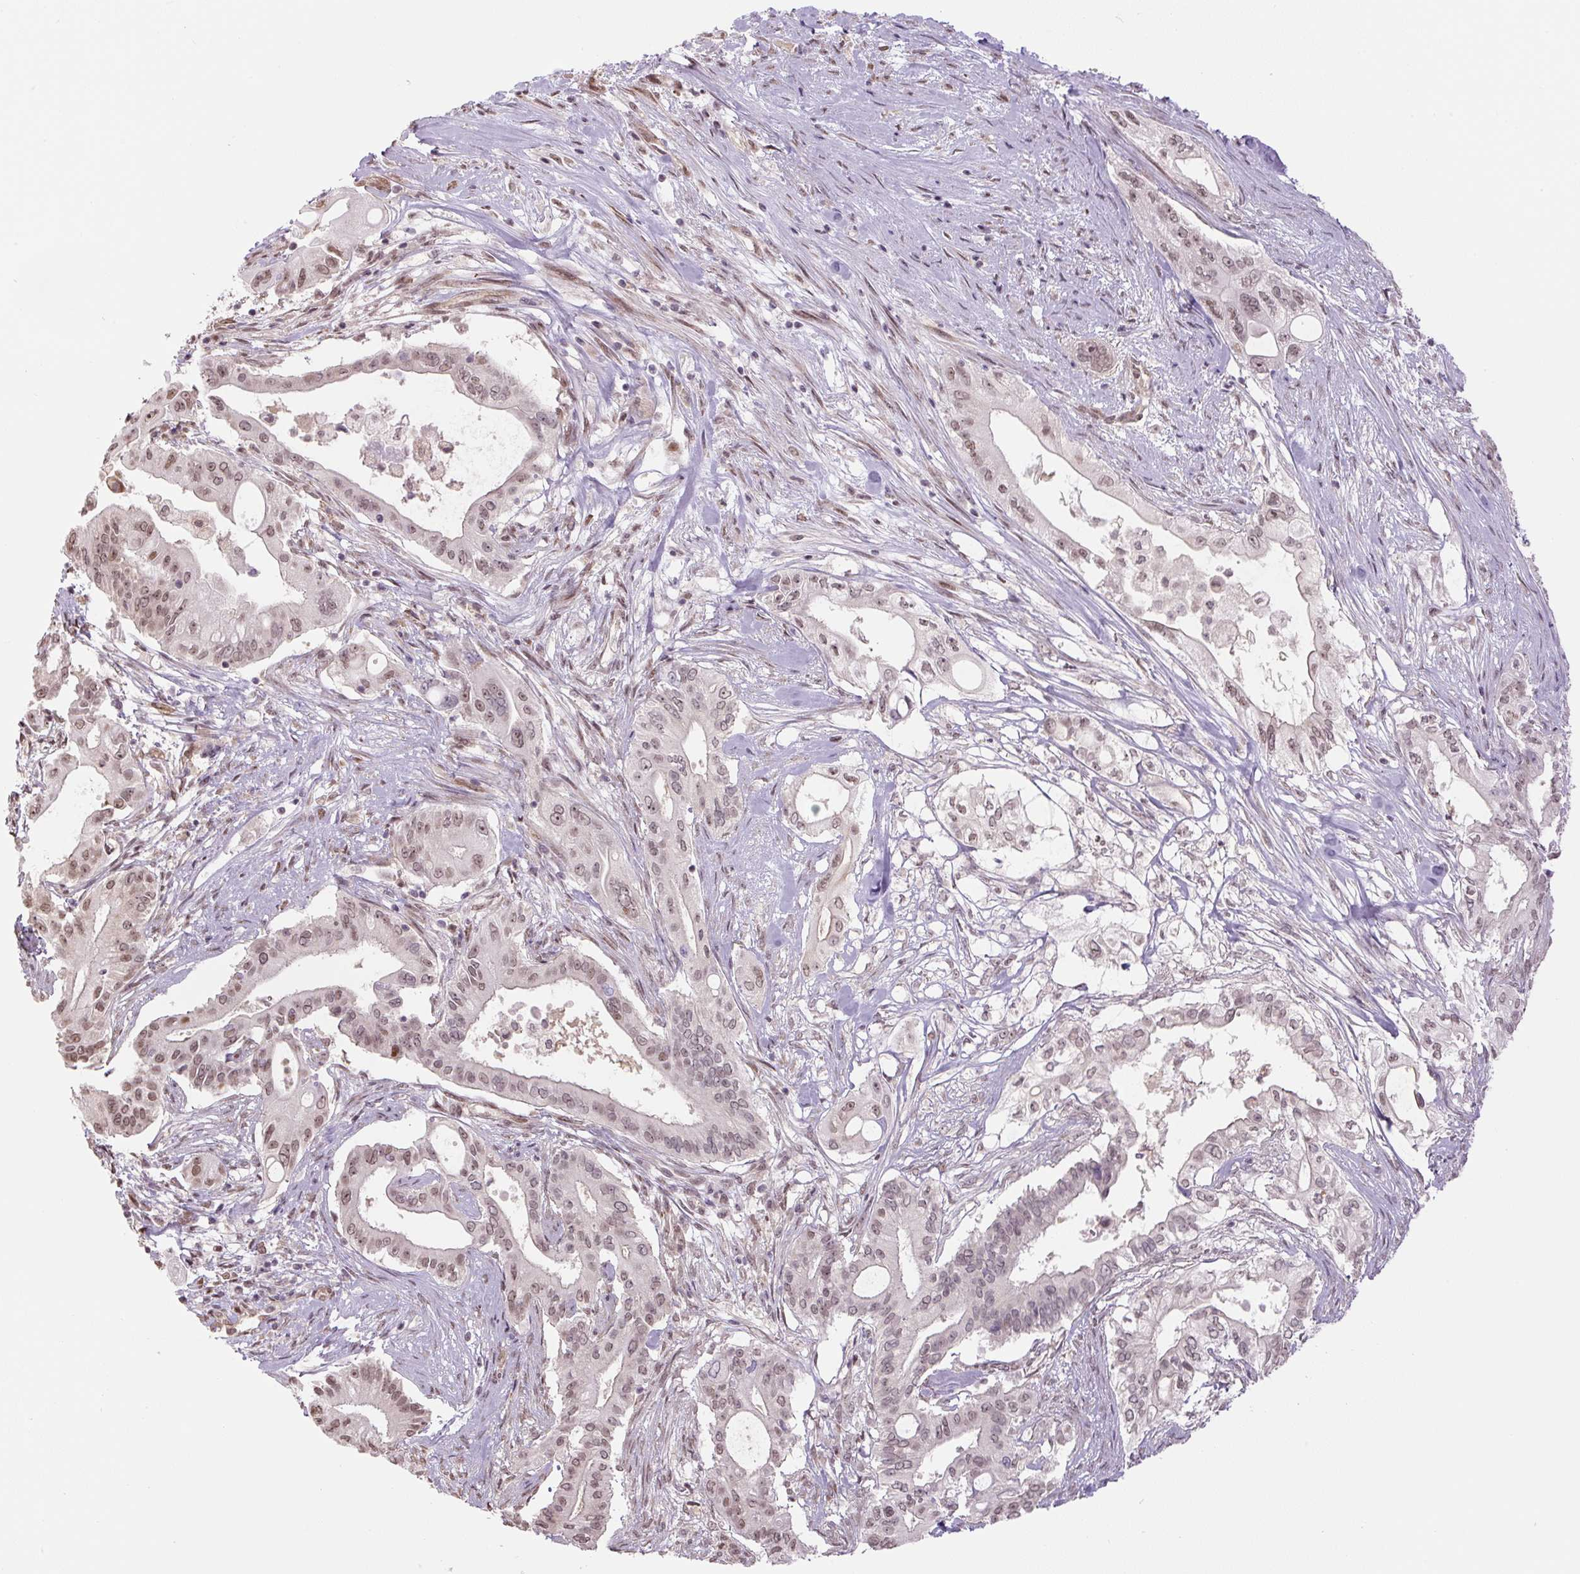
{"staining": {"intensity": "moderate", "quantity": ">75%", "location": "nuclear"}, "tissue": "pancreatic cancer", "cell_type": "Tumor cells", "image_type": "cancer", "snomed": [{"axis": "morphology", "description": "Adenocarcinoma, NOS"}, {"axis": "topography", "description": "Pancreas"}], "caption": "About >75% of tumor cells in human pancreatic adenocarcinoma show moderate nuclear protein staining as visualized by brown immunohistochemical staining.", "gene": "TCFL5", "patient": {"sex": "female", "age": 68}}